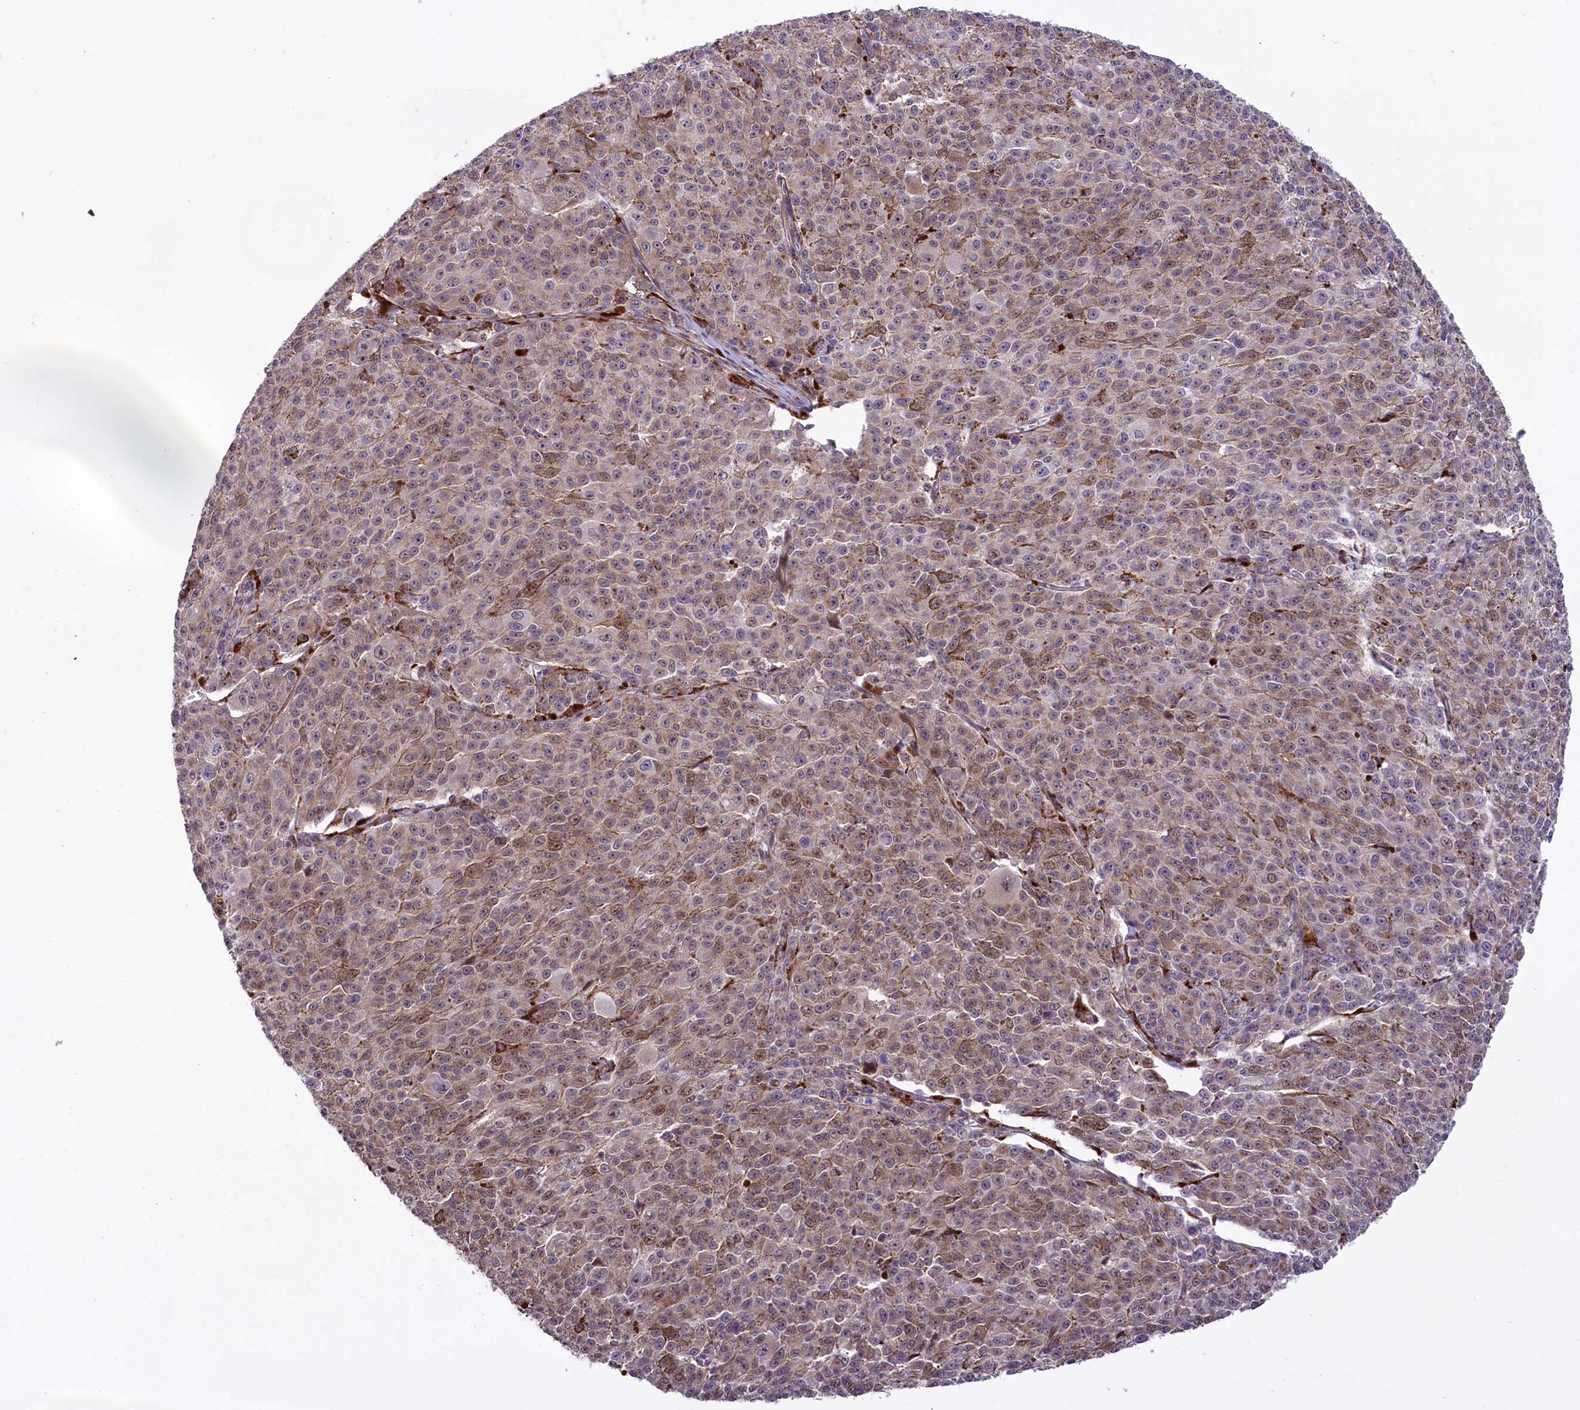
{"staining": {"intensity": "weak", "quantity": "25%-75%", "location": "cytoplasmic/membranous,nuclear"}, "tissue": "melanoma", "cell_type": "Tumor cells", "image_type": "cancer", "snomed": [{"axis": "morphology", "description": "Malignant melanoma, NOS"}, {"axis": "topography", "description": "Skin"}], "caption": "Weak cytoplasmic/membranous and nuclear positivity for a protein is appreciated in approximately 25%-75% of tumor cells of malignant melanoma using IHC.", "gene": "MAN2B1", "patient": {"sex": "female", "age": 52}}